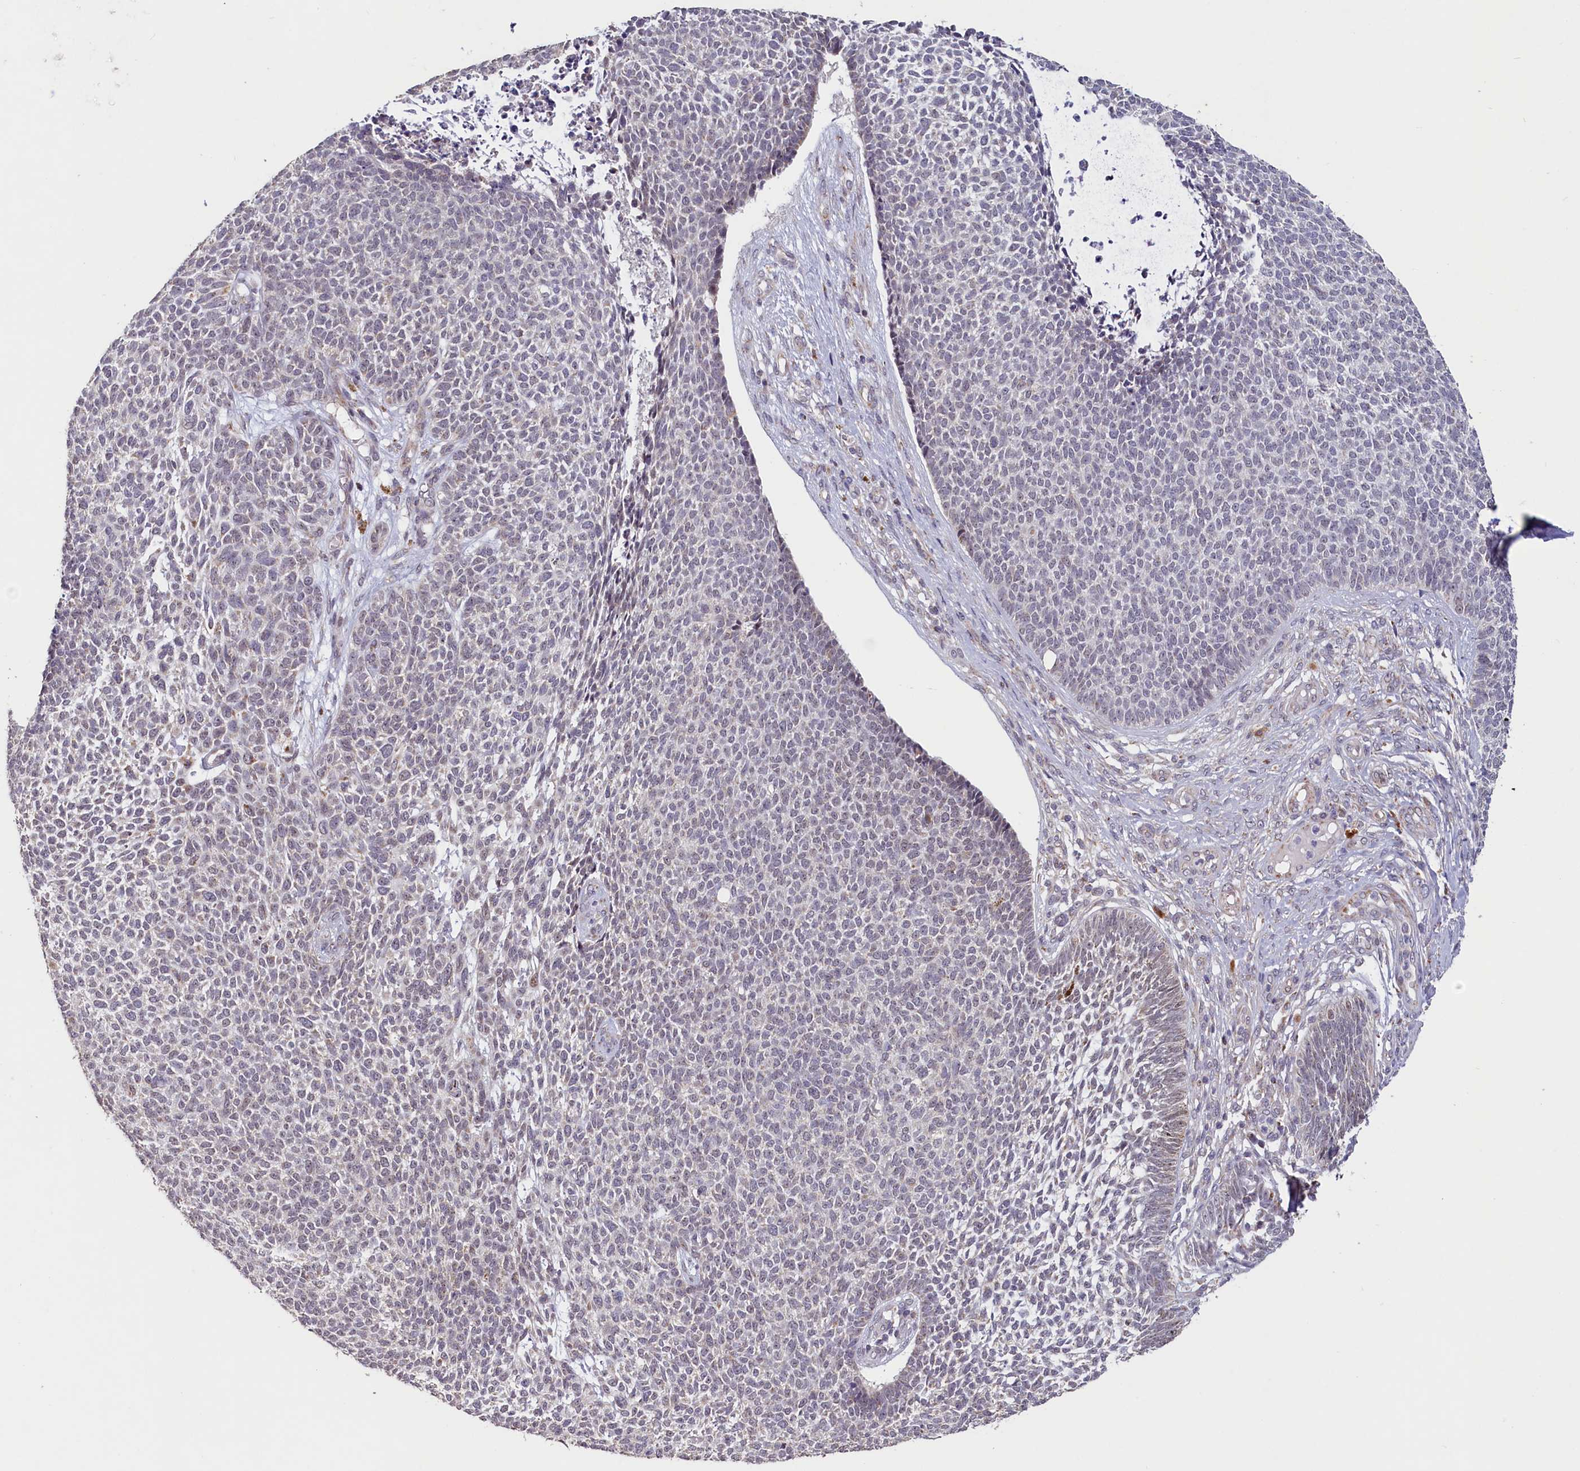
{"staining": {"intensity": "negative", "quantity": "none", "location": "none"}, "tissue": "skin cancer", "cell_type": "Tumor cells", "image_type": "cancer", "snomed": [{"axis": "morphology", "description": "Basal cell carcinoma"}, {"axis": "topography", "description": "Skin"}], "caption": "Immunohistochemical staining of human skin basal cell carcinoma shows no significant expression in tumor cells. (DAB (3,3'-diaminobenzidine) IHC visualized using brightfield microscopy, high magnification).", "gene": "PDE6D", "patient": {"sex": "female", "age": 84}}